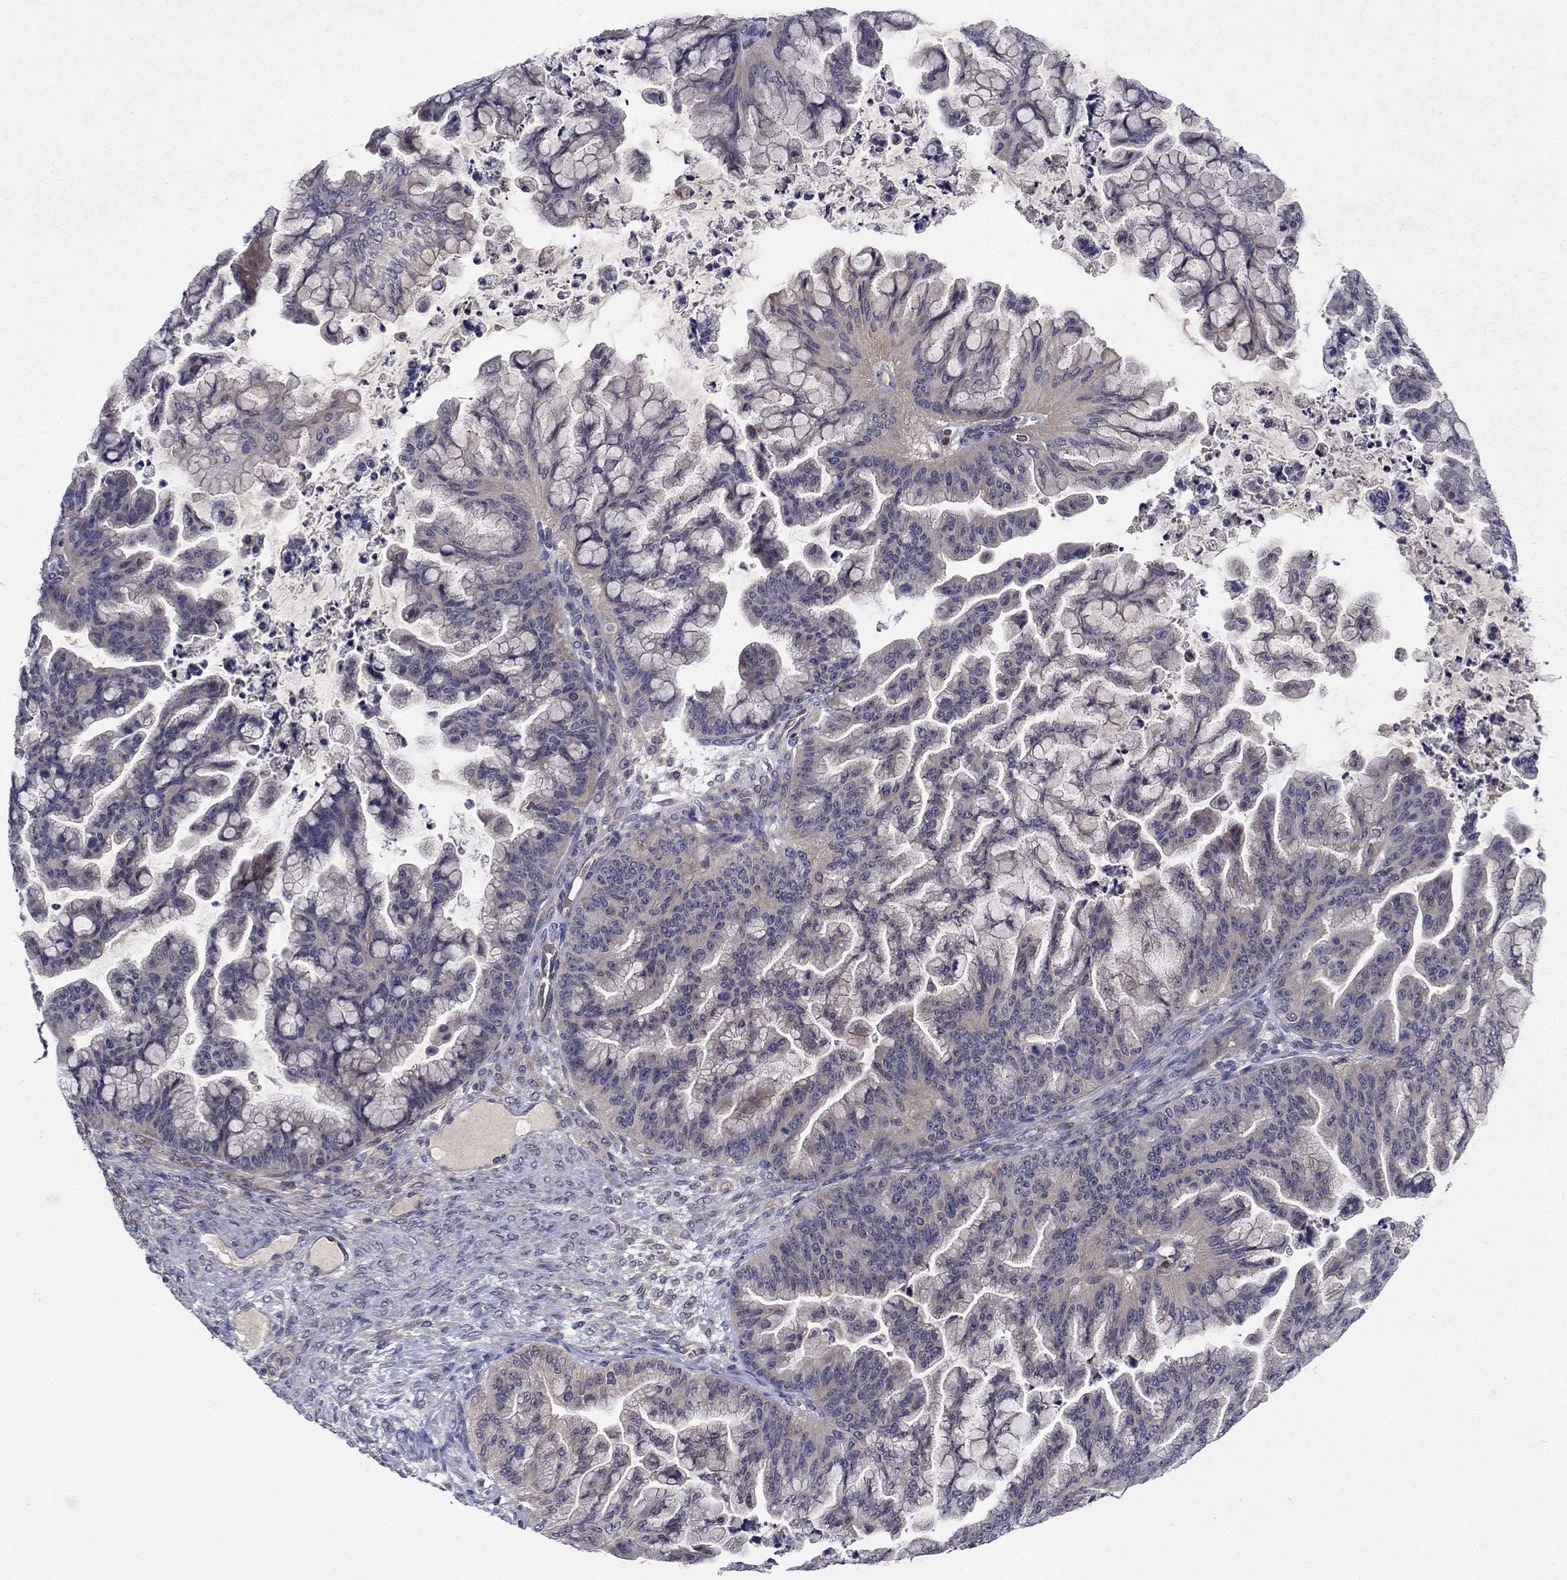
{"staining": {"intensity": "negative", "quantity": "none", "location": "none"}, "tissue": "ovarian cancer", "cell_type": "Tumor cells", "image_type": "cancer", "snomed": [{"axis": "morphology", "description": "Cystadenocarcinoma, mucinous, NOS"}, {"axis": "topography", "description": "Ovary"}], "caption": "Protein analysis of mucinous cystadenocarcinoma (ovarian) displays no significant positivity in tumor cells.", "gene": "GLTP", "patient": {"sex": "female", "age": 67}}